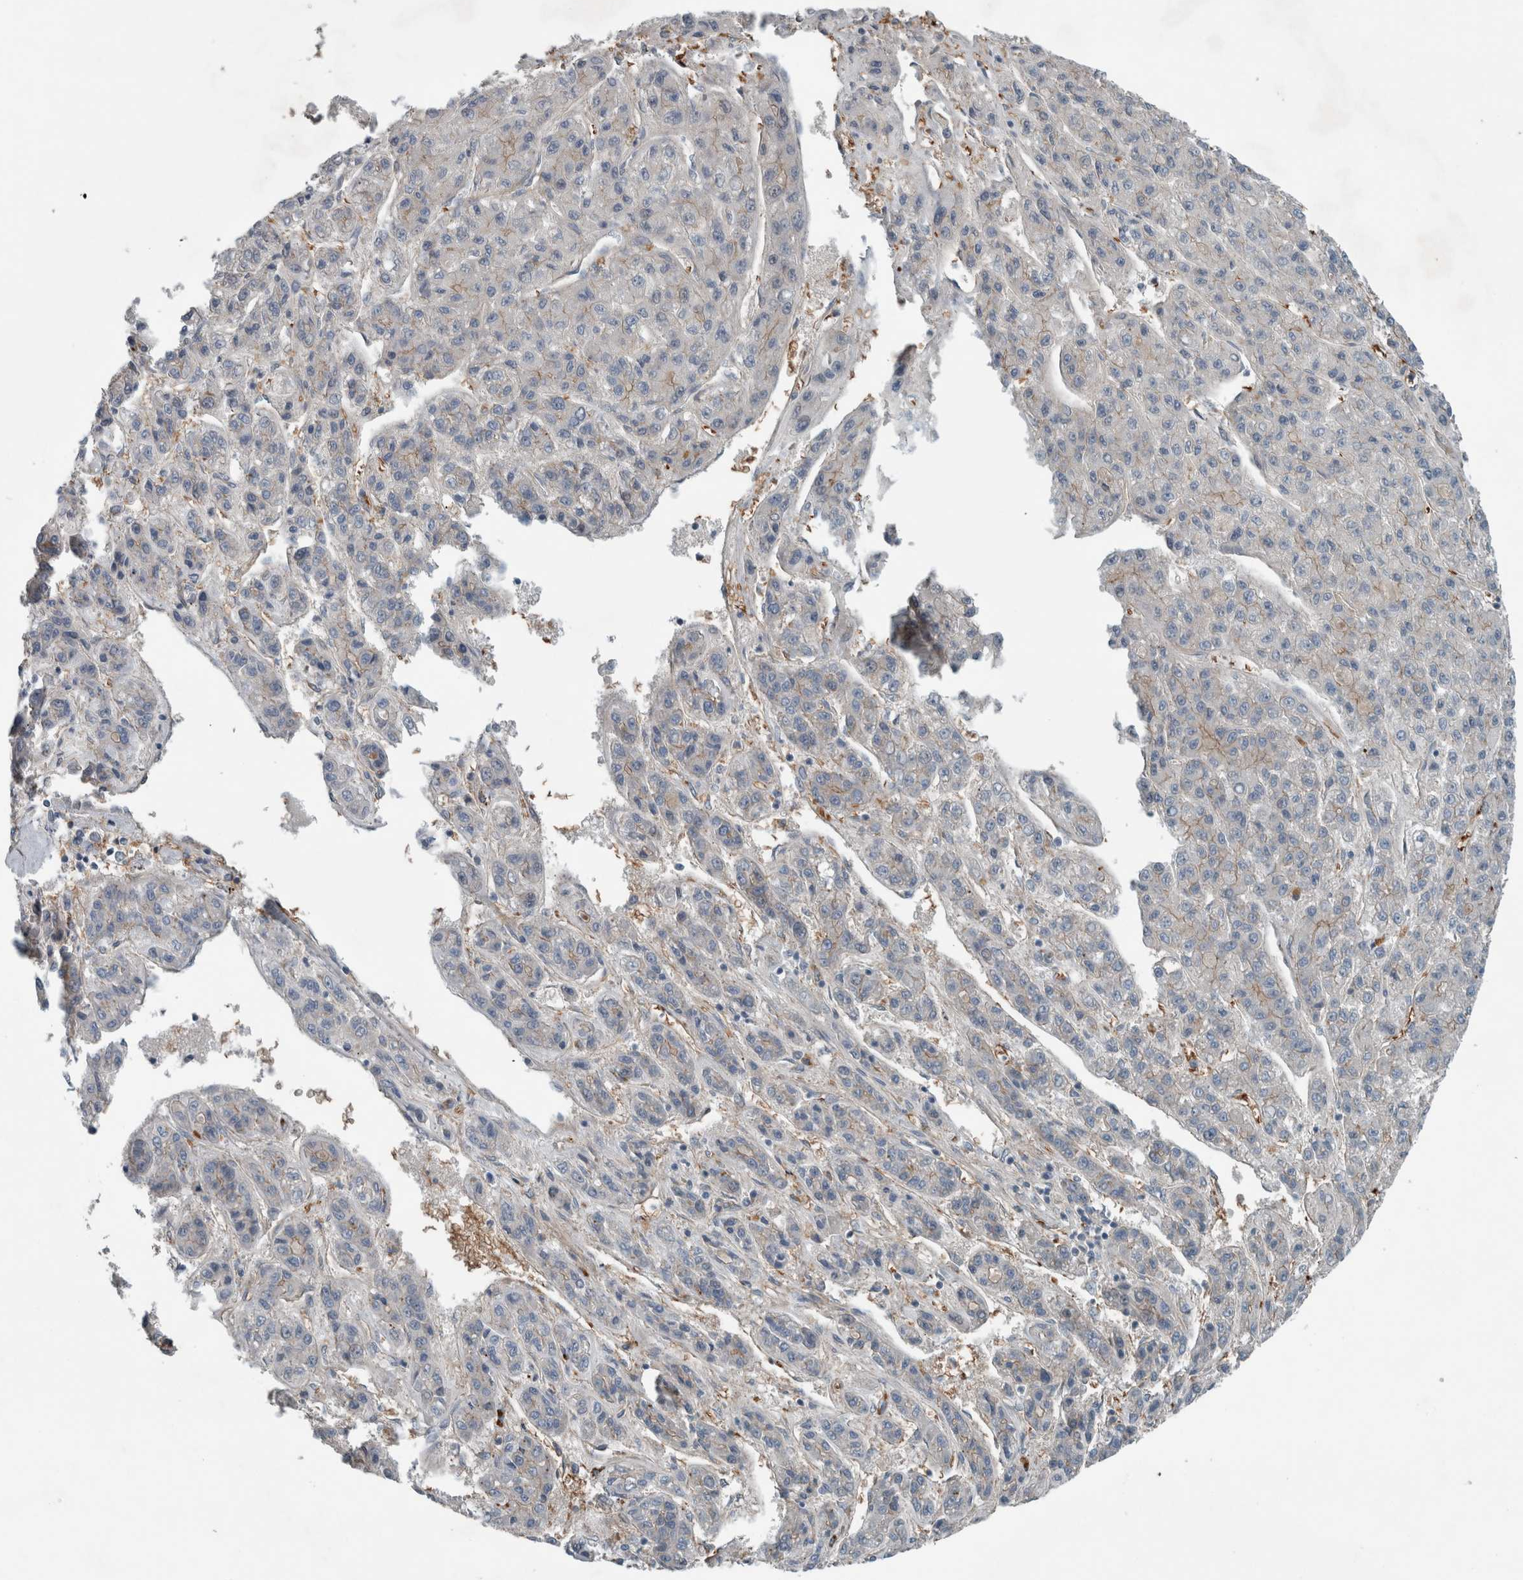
{"staining": {"intensity": "negative", "quantity": "none", "location": "none"}, "tissue": "liver cancer", "cell_type": "Tumor cells", "image_type": "cancer", "snomed": [{"axis": "morphology", "description": "Carcinoma, Hepatocellular, NOS"}, {"axis": "topography", "description": "Liver"}], "caption": "Tumor cells are negative for protein expression in human liver hepatocellular carcinoma. Brightfield microscopy of immunohistochemistry (IHC) stained with DAB (3,3'-diaminobenzidine) (brown) and hematoxylin (blue), captured at high magnification.", "gene": "GLT8D2", "patient": {"sex": "male", "age": 70}}